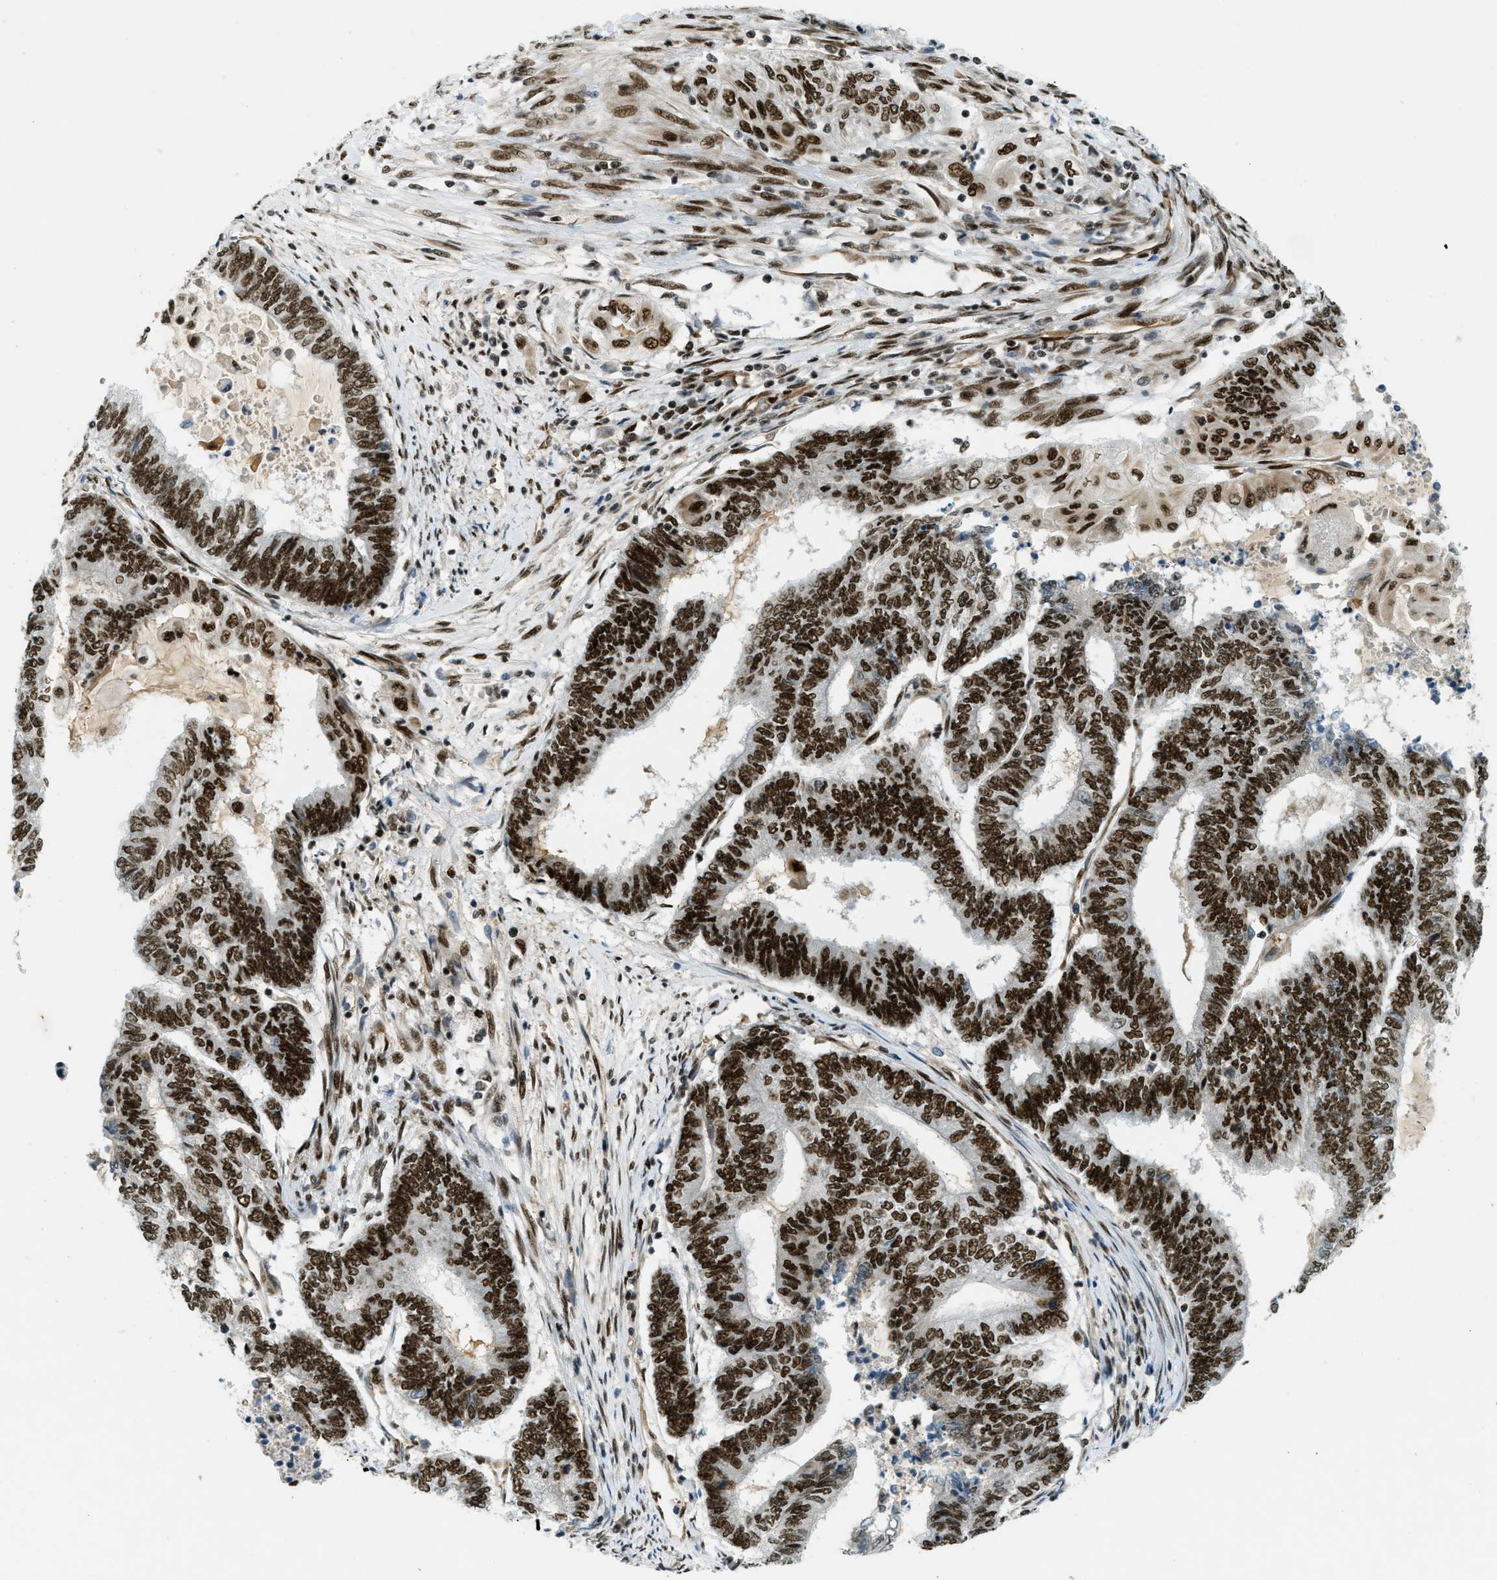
{"staining": {"intensity": "strong", "quantity": ">75%", "location": "nuclear"}, "tissue": "endometrial cancer", "cell_type": "Tumor cells", "image_type": "cancer", "snomed": [{"axis": "morphology", "description": "Adenocarcinoma, NOS"}, {"axis": "topography", "description": "Uterus"}, {"axis": "topography", "description": "Endometrium"}], "caption": "This is an image of IHC staining of endometrial adenocarcinoma, which shows strong expression in the nuclear of tumor cells.", "gene": "ZFR", "patient": {"sex": "female", "age": 70}}